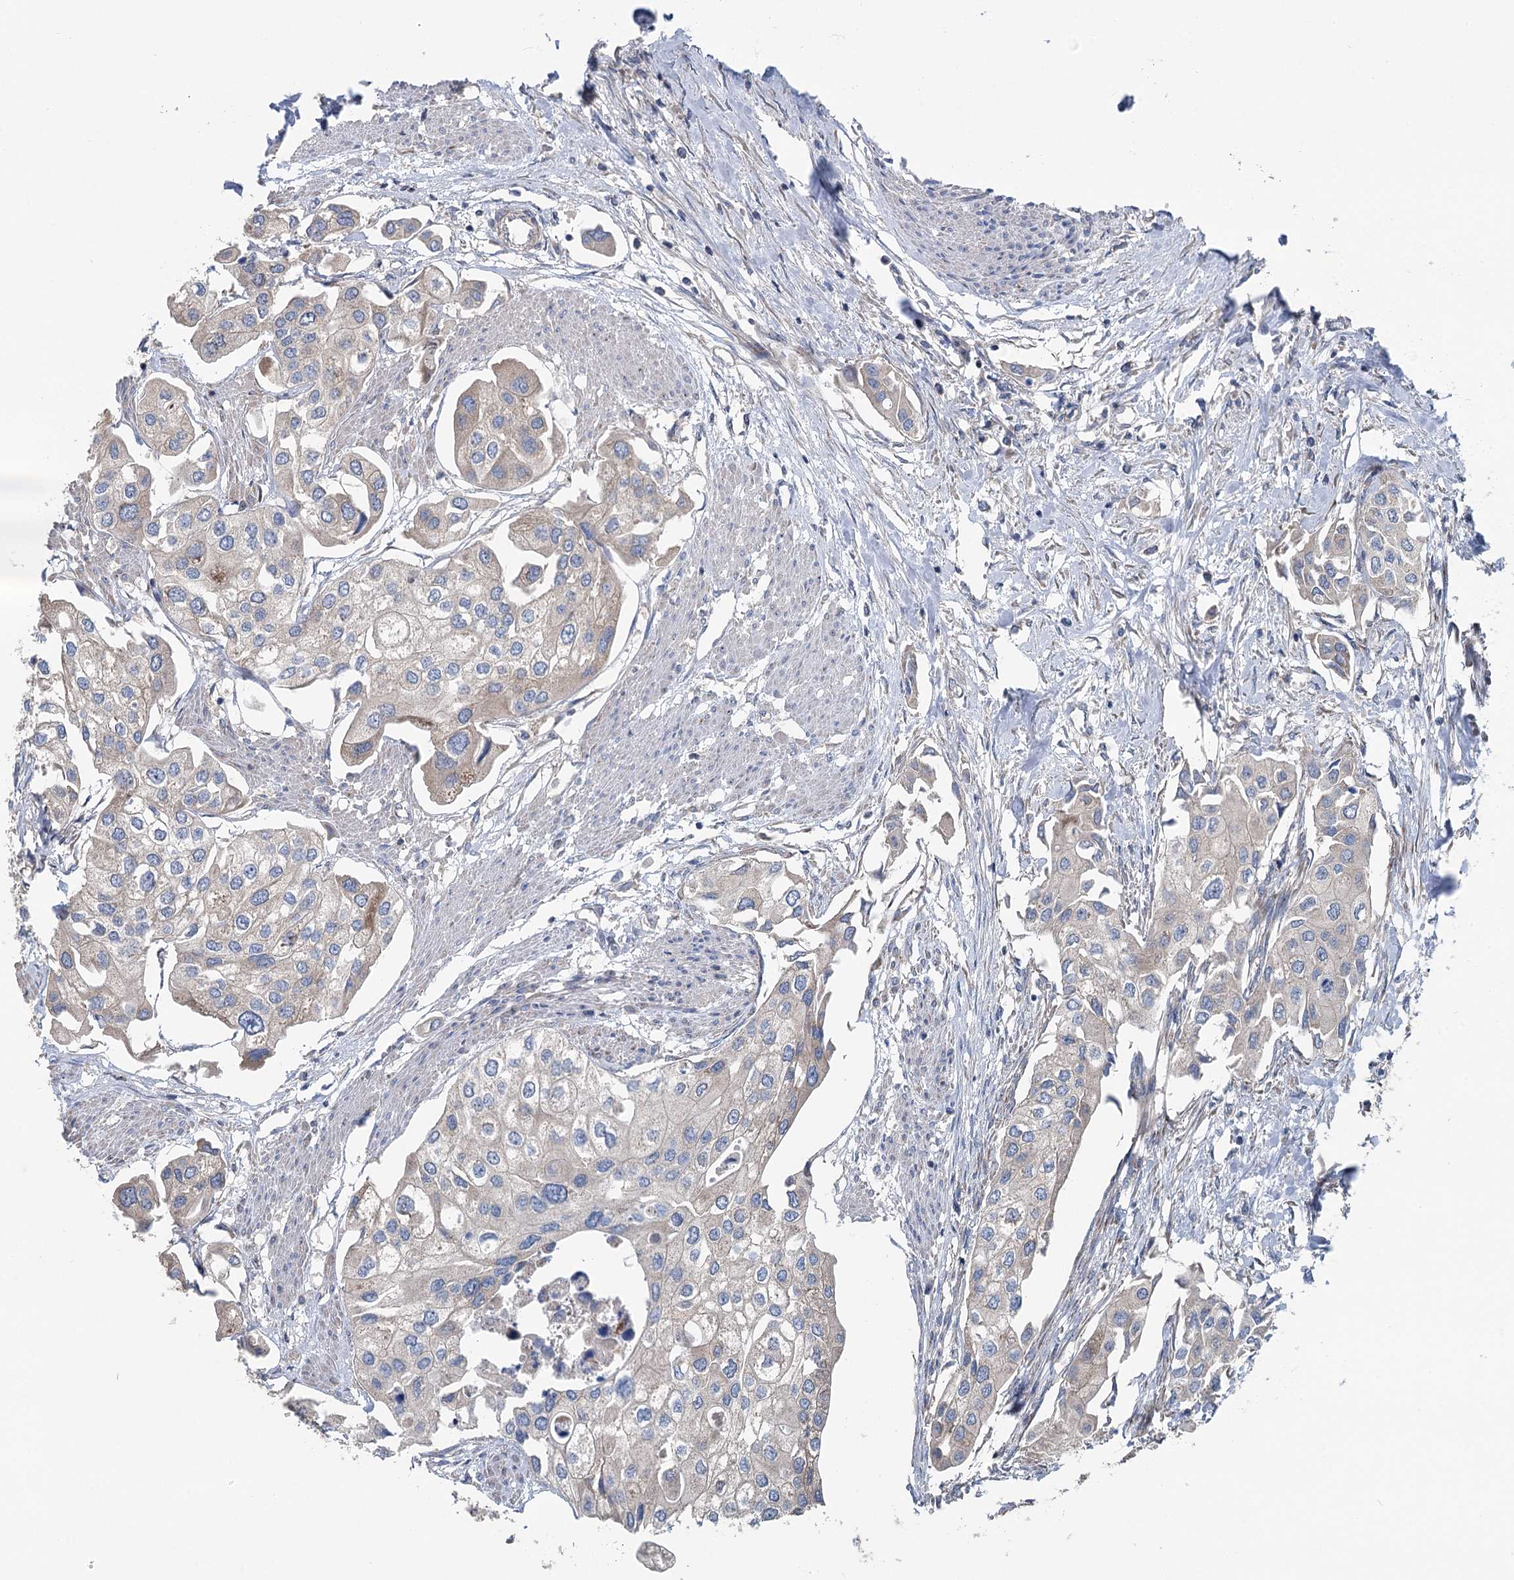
{"staining": {"intensity": "negative", "quantity": "none", "location": "none"}, "tissue": "urothelial cancer", "cell_type": "Tumor cells", "image_type": "cancer", "snomed": [{"axis": "morphology", "description": "Urothelial carcinoma, High grade"}, {"axis": "topography", "description": "Urinary bladder"}], "caption": "Immunohistochemistry (IHC) of human urothelial carcinoma (high-grade) displays no staining in tumor cells.", "gene": "MARK2", "patient": {"sex": "male", "age": 64}}